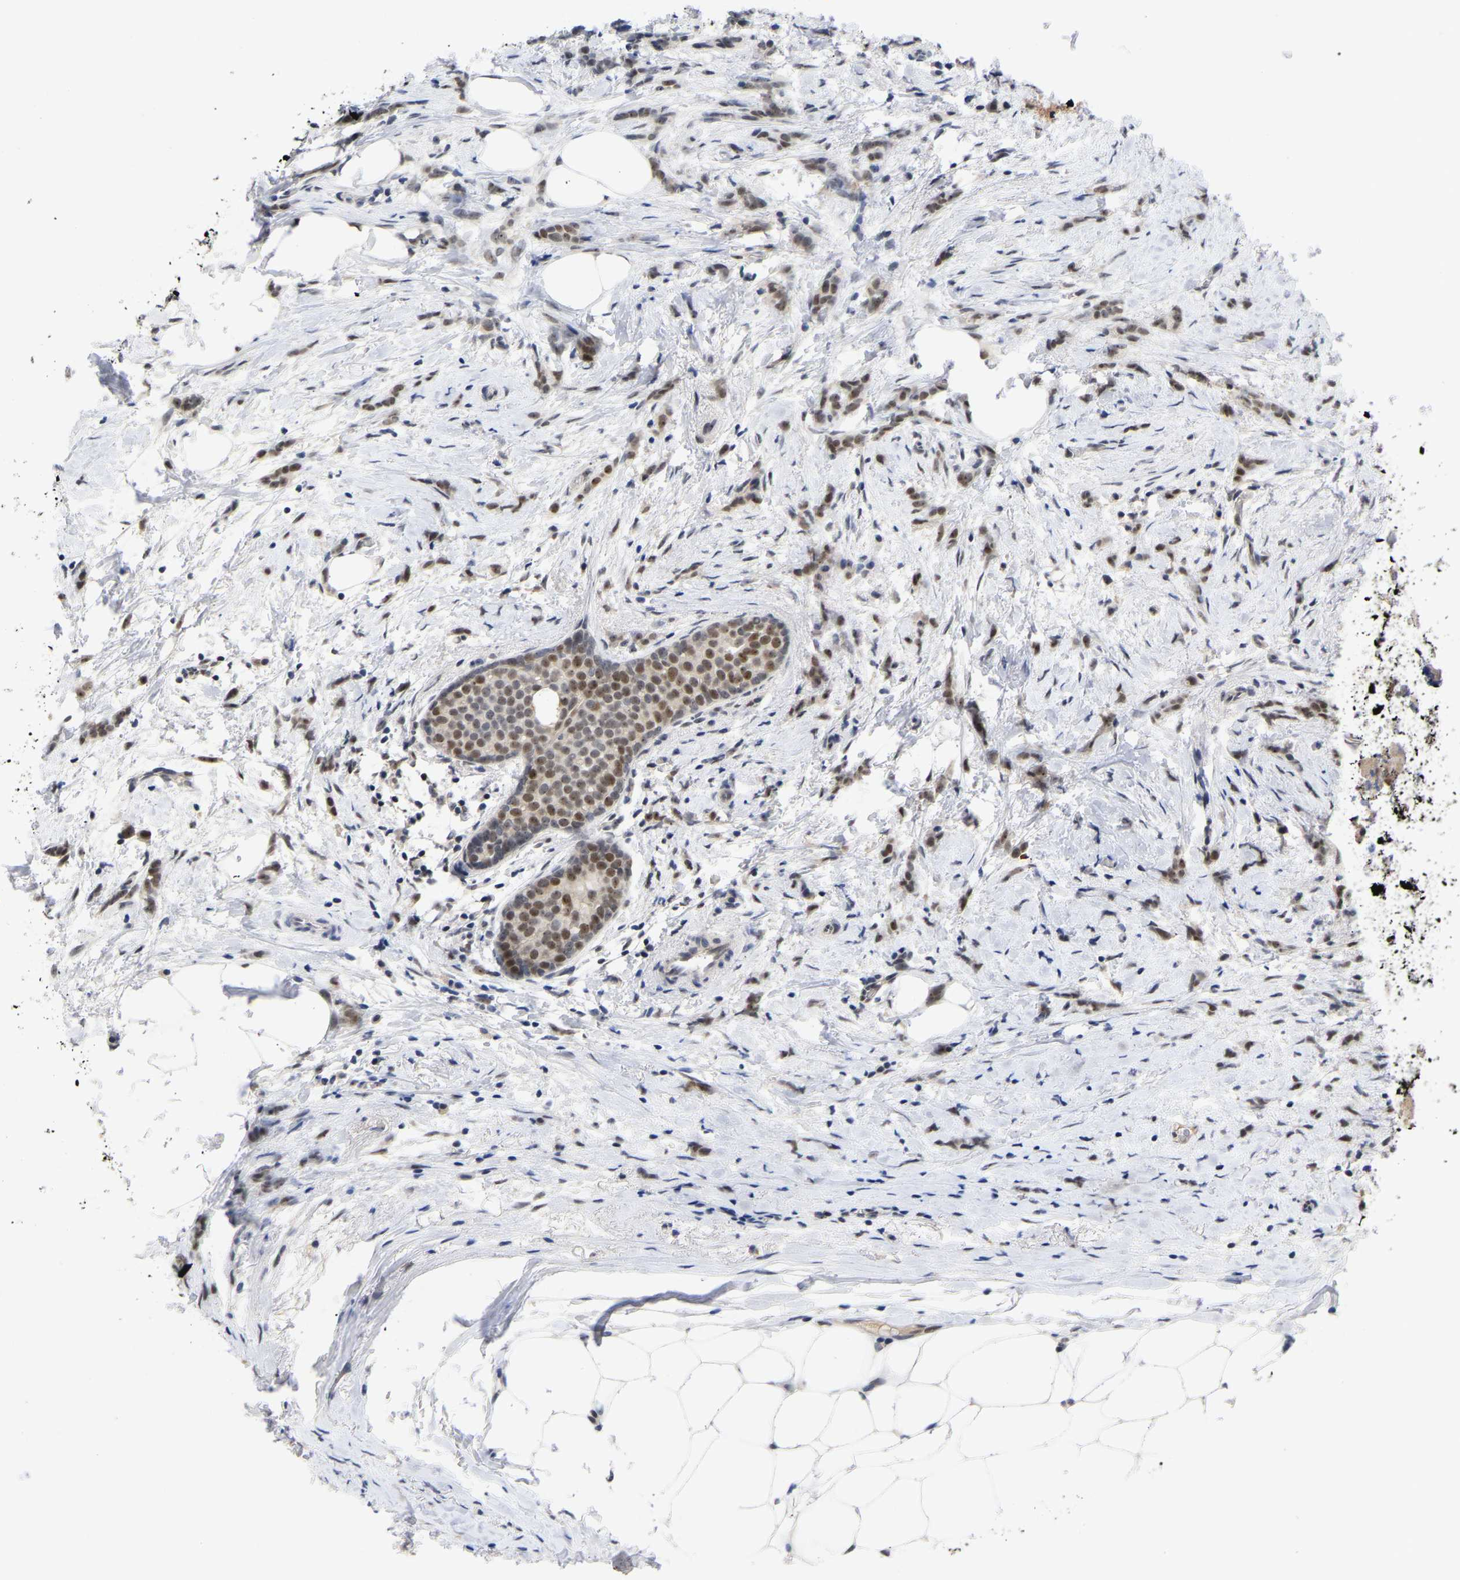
{"staining": {"intensity": "moderate", "quantity": ">75%", "location": "nuclear"}, "tissue": "breast cancer", "cell_type": "Tumor cells", "image_type": "cancer", "snomed": [{"axis": "morphology", "description": "Lobular carcinoma, in situ"}, {"axis": "morphology", "description": "Lobular carcinoma"}, {"axis": "topography", "description": "Breast"}], "caption": "Breast cancer (lobular carcinoma) stained for a protein displays moderate nuclear positivity in tumor cells.", "gene": "NLE1", "patient": {"sex": "female", "age": 41}}